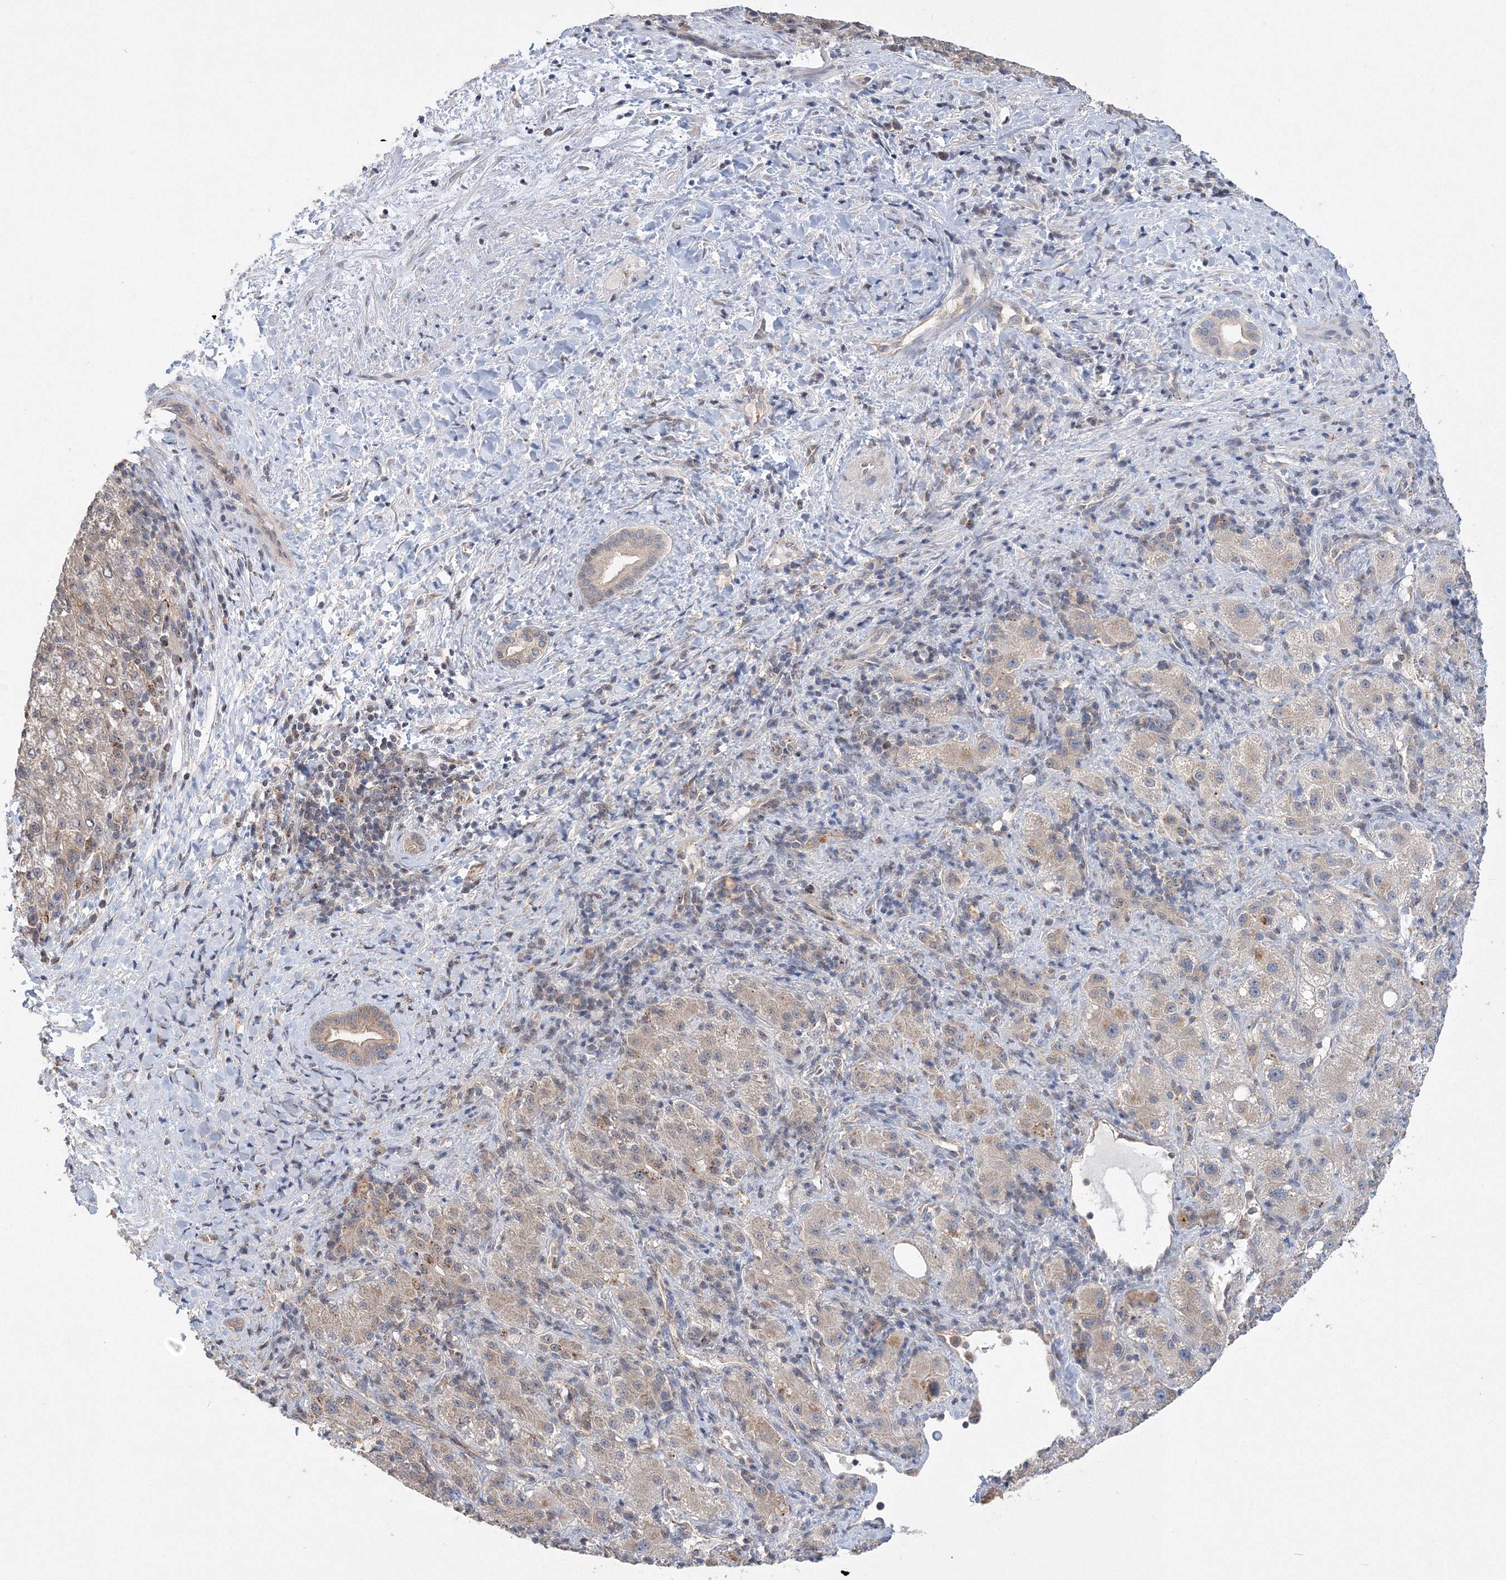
{"staining": {"intensity": "weak", "quantity": "25%-75%", "location": "cytoplasmic/membranous"}, "tissue": "liver cancer", "cell_type": "Tumor cells", "image_type": "cancer", "snomed": [{"axis": "morphology", "description": "Carcinoma, Hepatocellular, NOS"}, {"axis": "topography", "description": "Liver"}], "caption": "Immunohistochemical staining of human liver hepatocellular carcinoma reveals low levels of weak cytoplasmic/membranous protein staining in approximately 25%-75% of tumor cells. The protein is stained brown, and the nuclei are stained in blue (DAB (3,3'-diaminobenzidine) IHC with brightfield microscopy, high magnification).", "gene": "AASDH", "patient": {"sex": "female", "age": 58}}